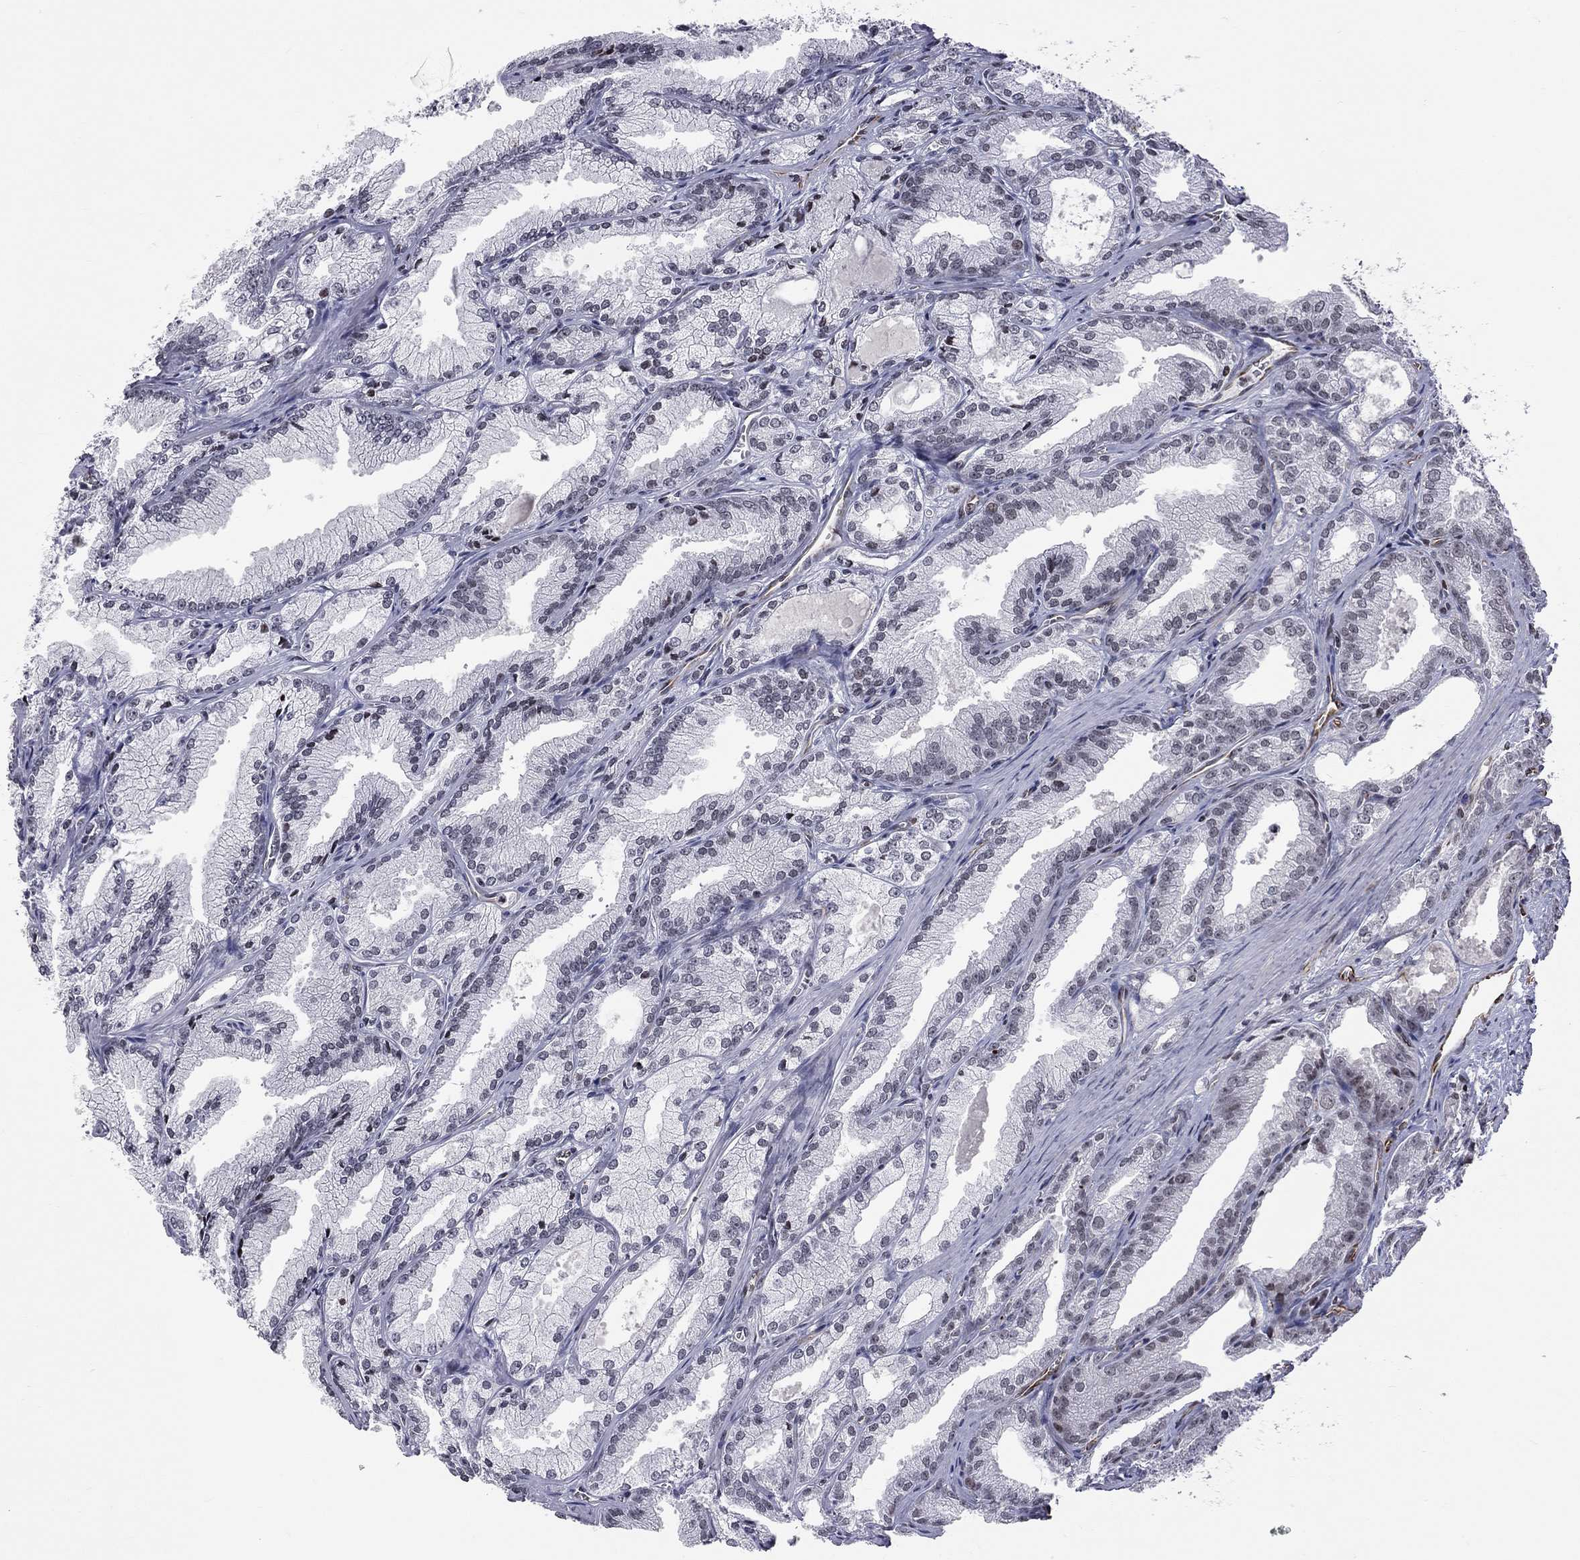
{"staining": {"intensity": "negative", "quantity": "none", "location": "none"}, "tissue": "prostate cancer", "cell_type": "Tumor cells", "image_type": "cancer", "snomed": [{"axis": "morphology", "description": "Adenocarcinoma, NOS"}, {"axis": "morphology", "description": "Adenocarcinoma, High grade"}, {"axis": "topography", "description": "Prostate"}], "caption": "DAB (3,3'-diaminobenzidine) immunohistochemical staining of human prostate high-grade adenocarcinoma shows no significant staining in tumor cells. The staining was performed using DAB (3,3'-diaminobenzidine) to visualize the protein expression in brown, while the nuclei were stained in blue with hematoxylin (Magnification: 20x).", "gene": "MTNR1B", "patient": {"sex": "male", "age": 70}}